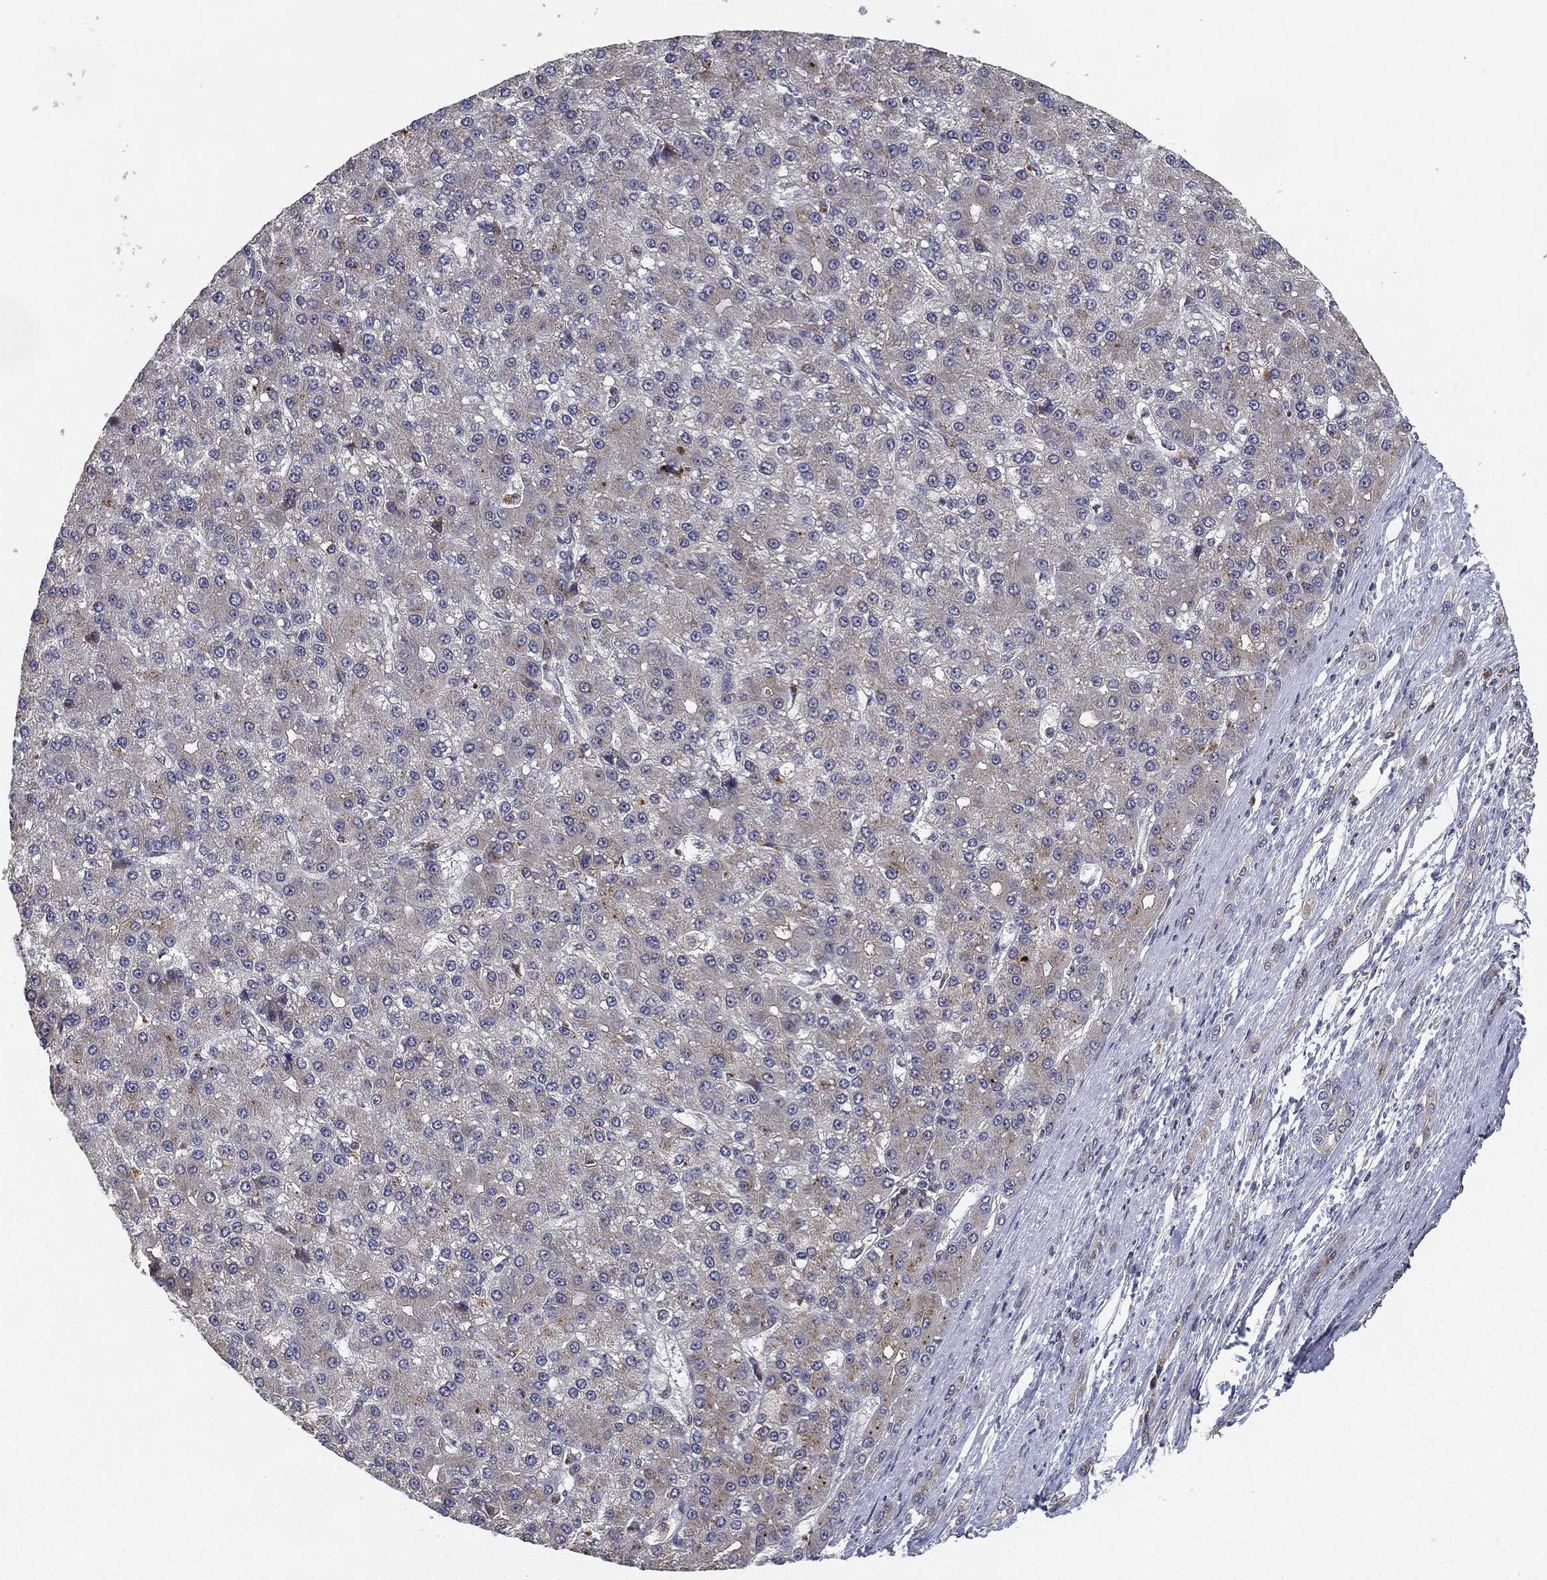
{"staining": {"intensity": "weak", "quantity": "<25%", "location": "cytoplasmic/membranous"}, "tissue": "liver cancer", "cell_type": "Tumor cells", "image_type": "cancer", "snomed": [{"axis": "morphology", "description": "Carcinoma, Hepatocellular, NOS"}, {"axis": "topography", "description": "Liver"}], "caption": "Tumor cells show no significant protein expression in liver cancer.", "gene": "CFAP251", "patient": {"sex": "male", "age": 67}}